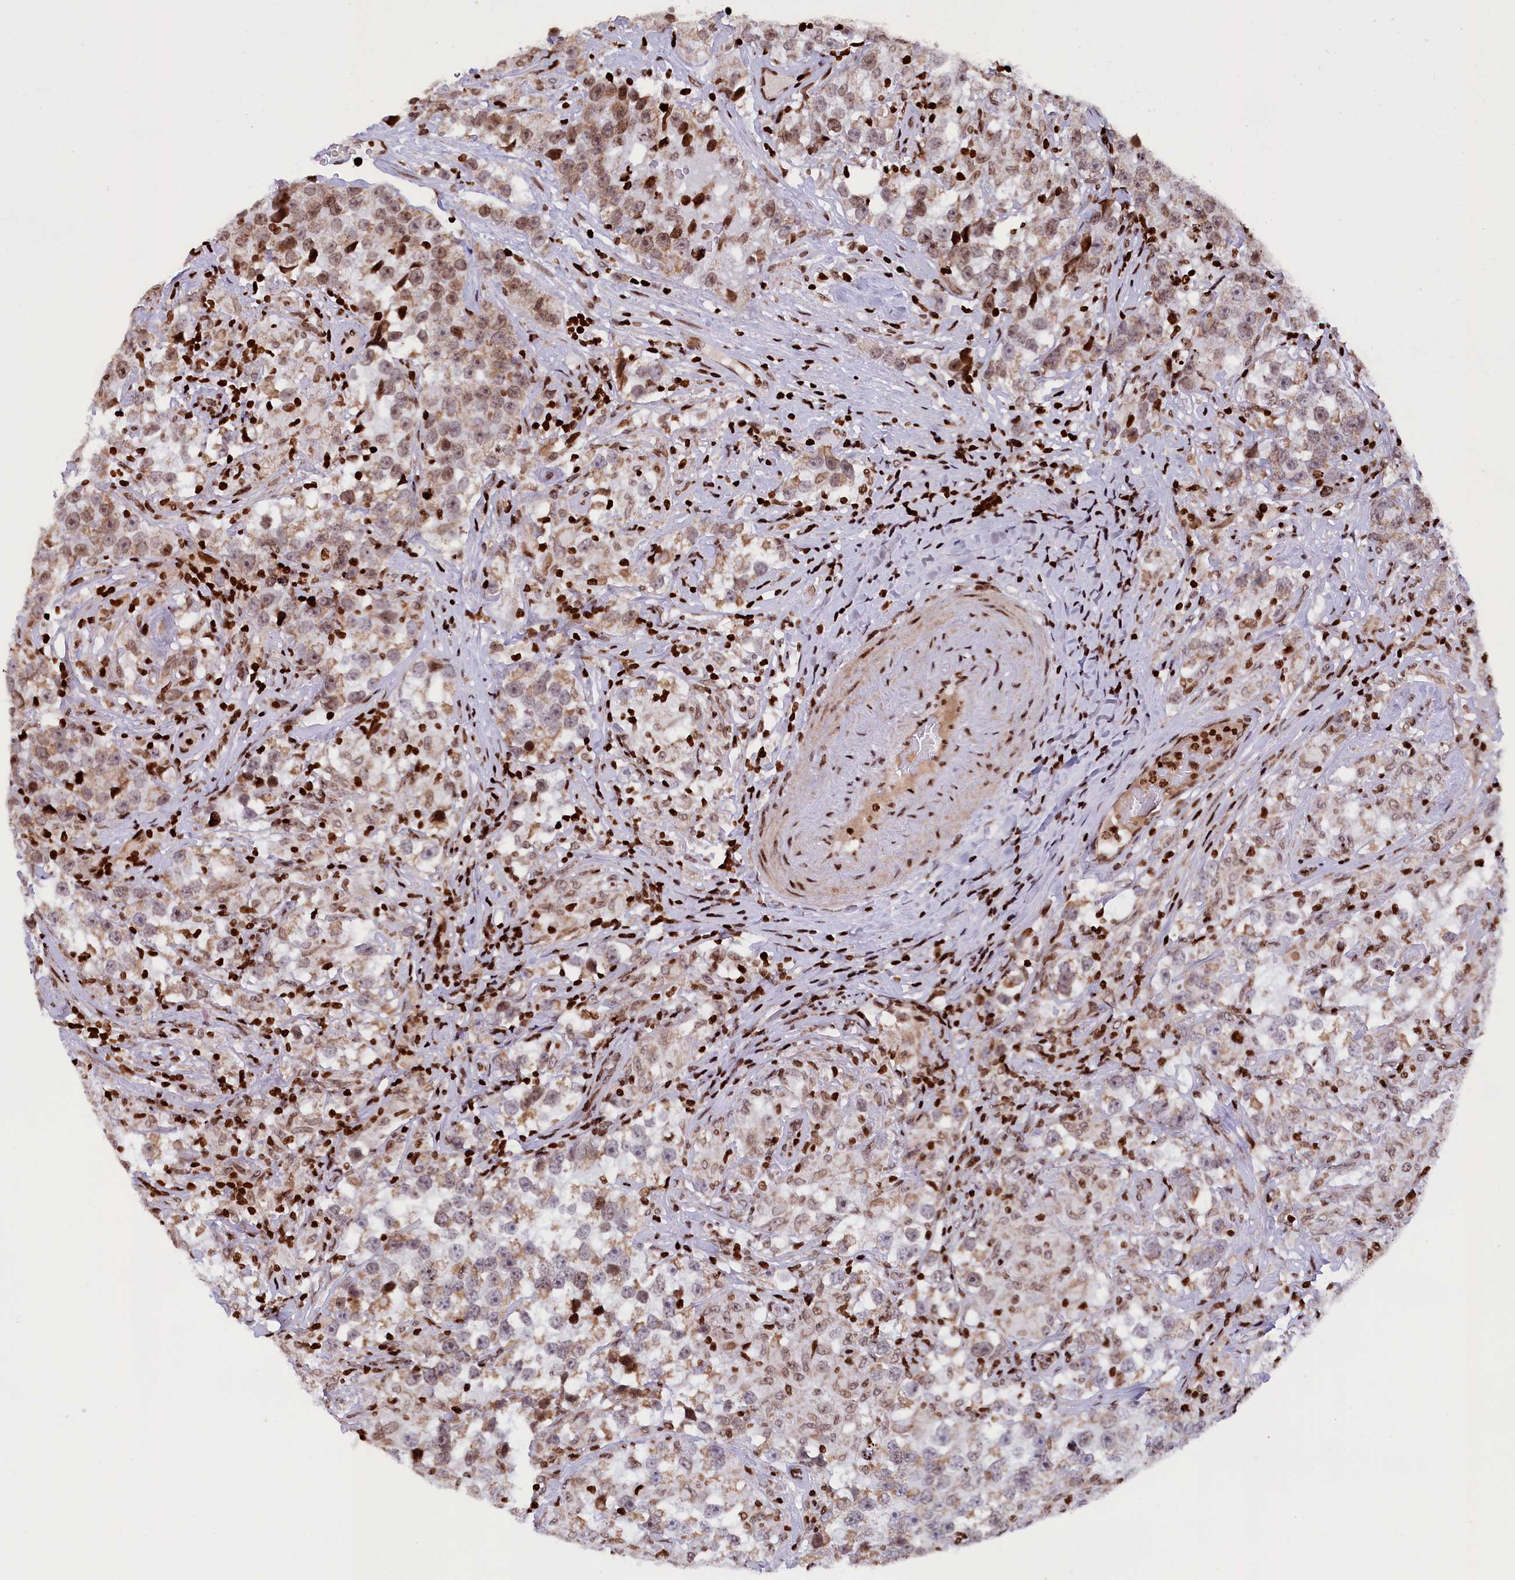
{"staining": {"intensity": "moderate", "quantity": "25%-75%", "location": "cytoplasmic/membranous,nuclear"}, "tissue": "testis cancer", "cell_type": "Tumor cells", "image_type": "cancer", "snomed": [{"axis": "morphology", "description": "Seminoma, NOS"}, {"axis": "topography", "description": "Testis"}], "caption": "Brown immunohistochemical staining in seminoma (testis) exhibits moderate cytoplasmic/membranous and nuclear expression in about 25%-75% of tumor cells. (DAB (3,3'-diaminobenzidine) IHC, brown staining for protein, blue staining for nuclei).", "gene": "TIMM29", "patient": {"sex": "male", "age": 46}}